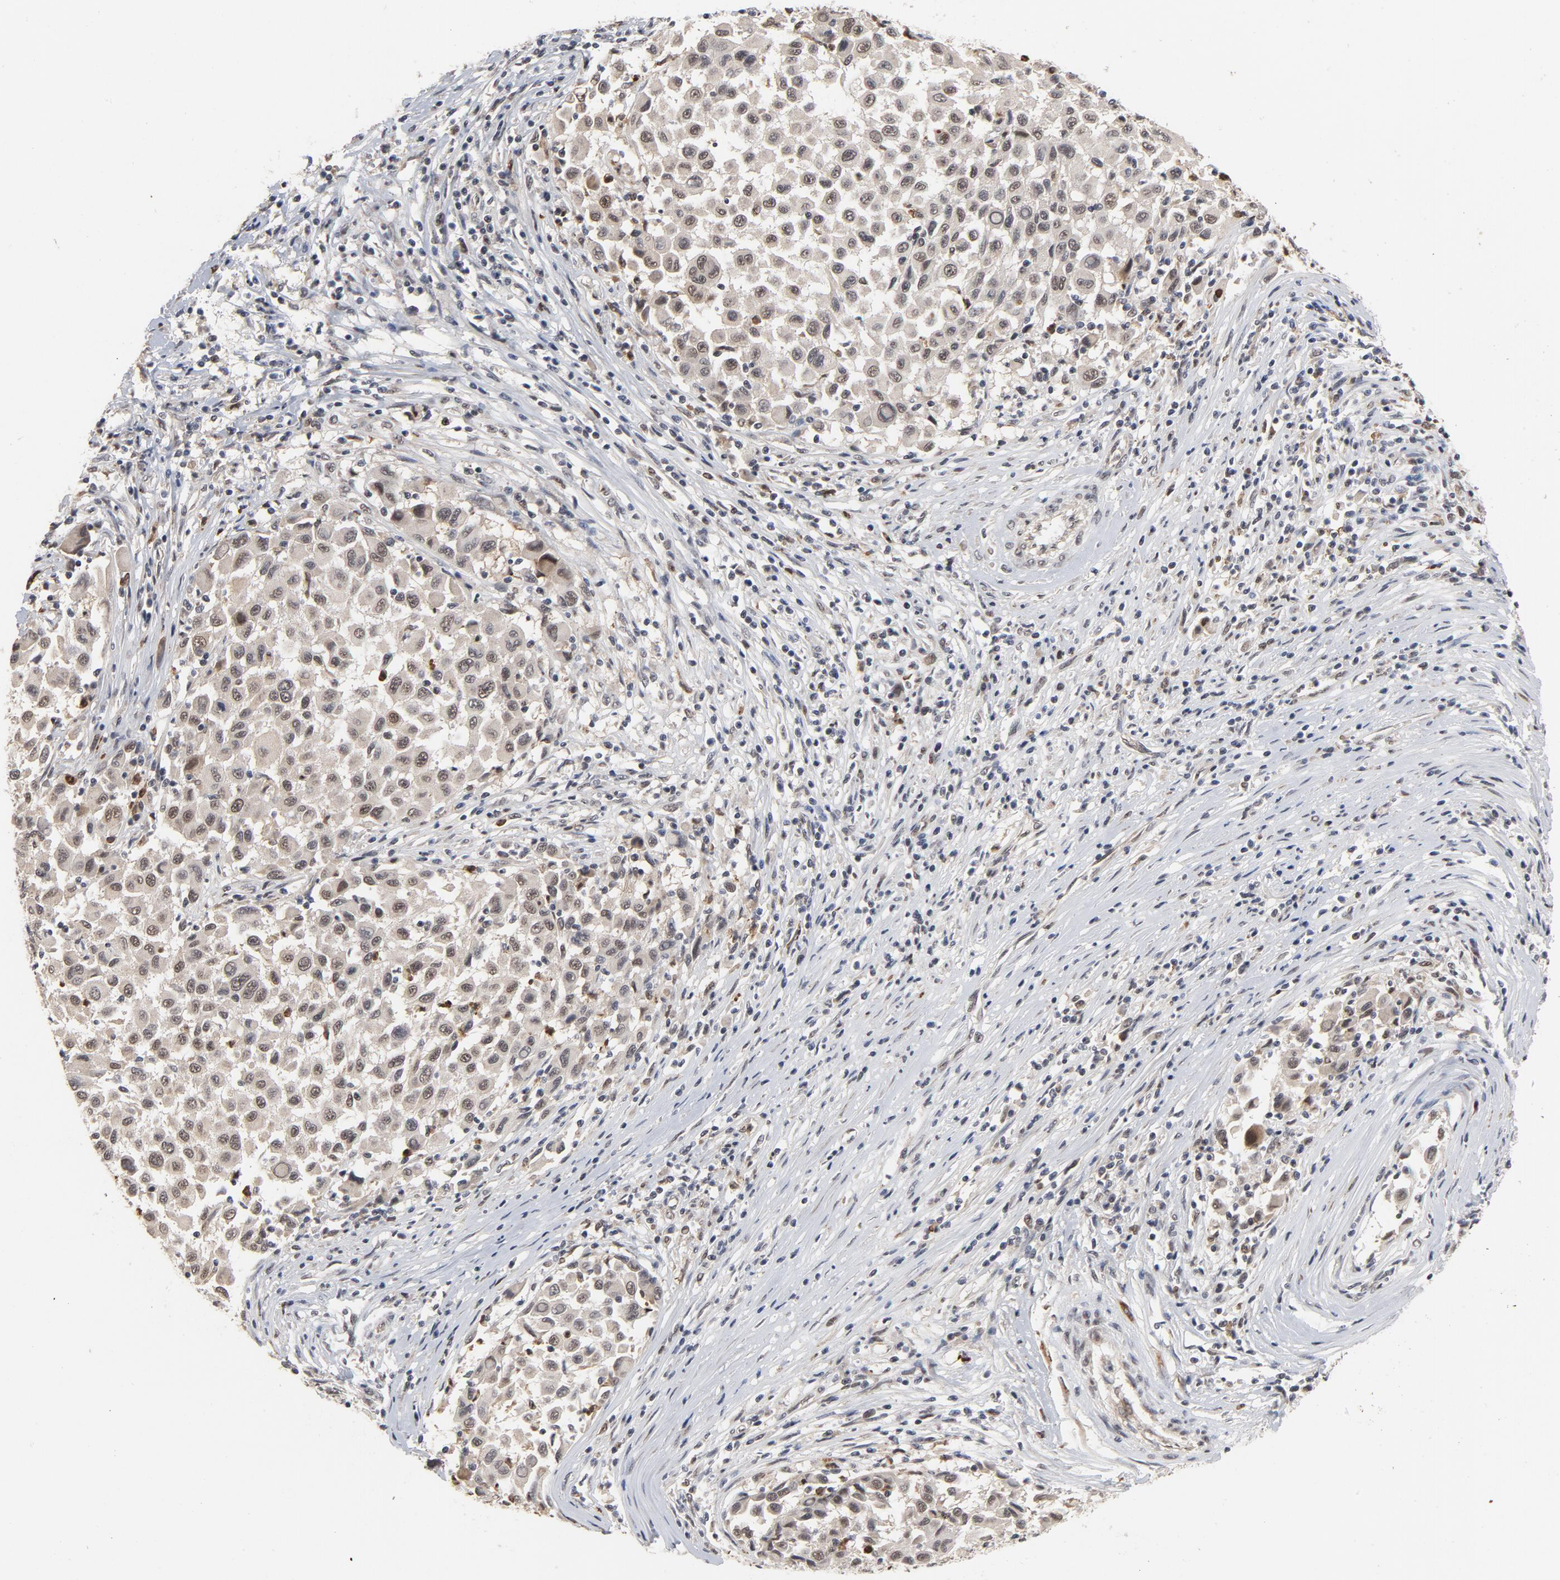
{"staining": {"intensity": "weak", "quantity": "25%-75%", "location": "nuclear"}, "tissue": "melanoma", "cell_type": "Tumor cells", "image_type": "cancer", "snomed": [{"axis": "morphology", "description": "Malignant melanoma, Metastatic site"}, {"axis": "topography", "description": "Lymph node"}], "caption": "The immunohistochemical stain shows weak nuclear staining in tumor cells of melanoma tissue. (Stains: DAB (3,3'-diaminobenzidine) in brown, nuclei in blue, Microscopy: brightfield microscopy at high magnification).", "gene": "RTL5", "patient": {"sex": "male", "age": 61}}